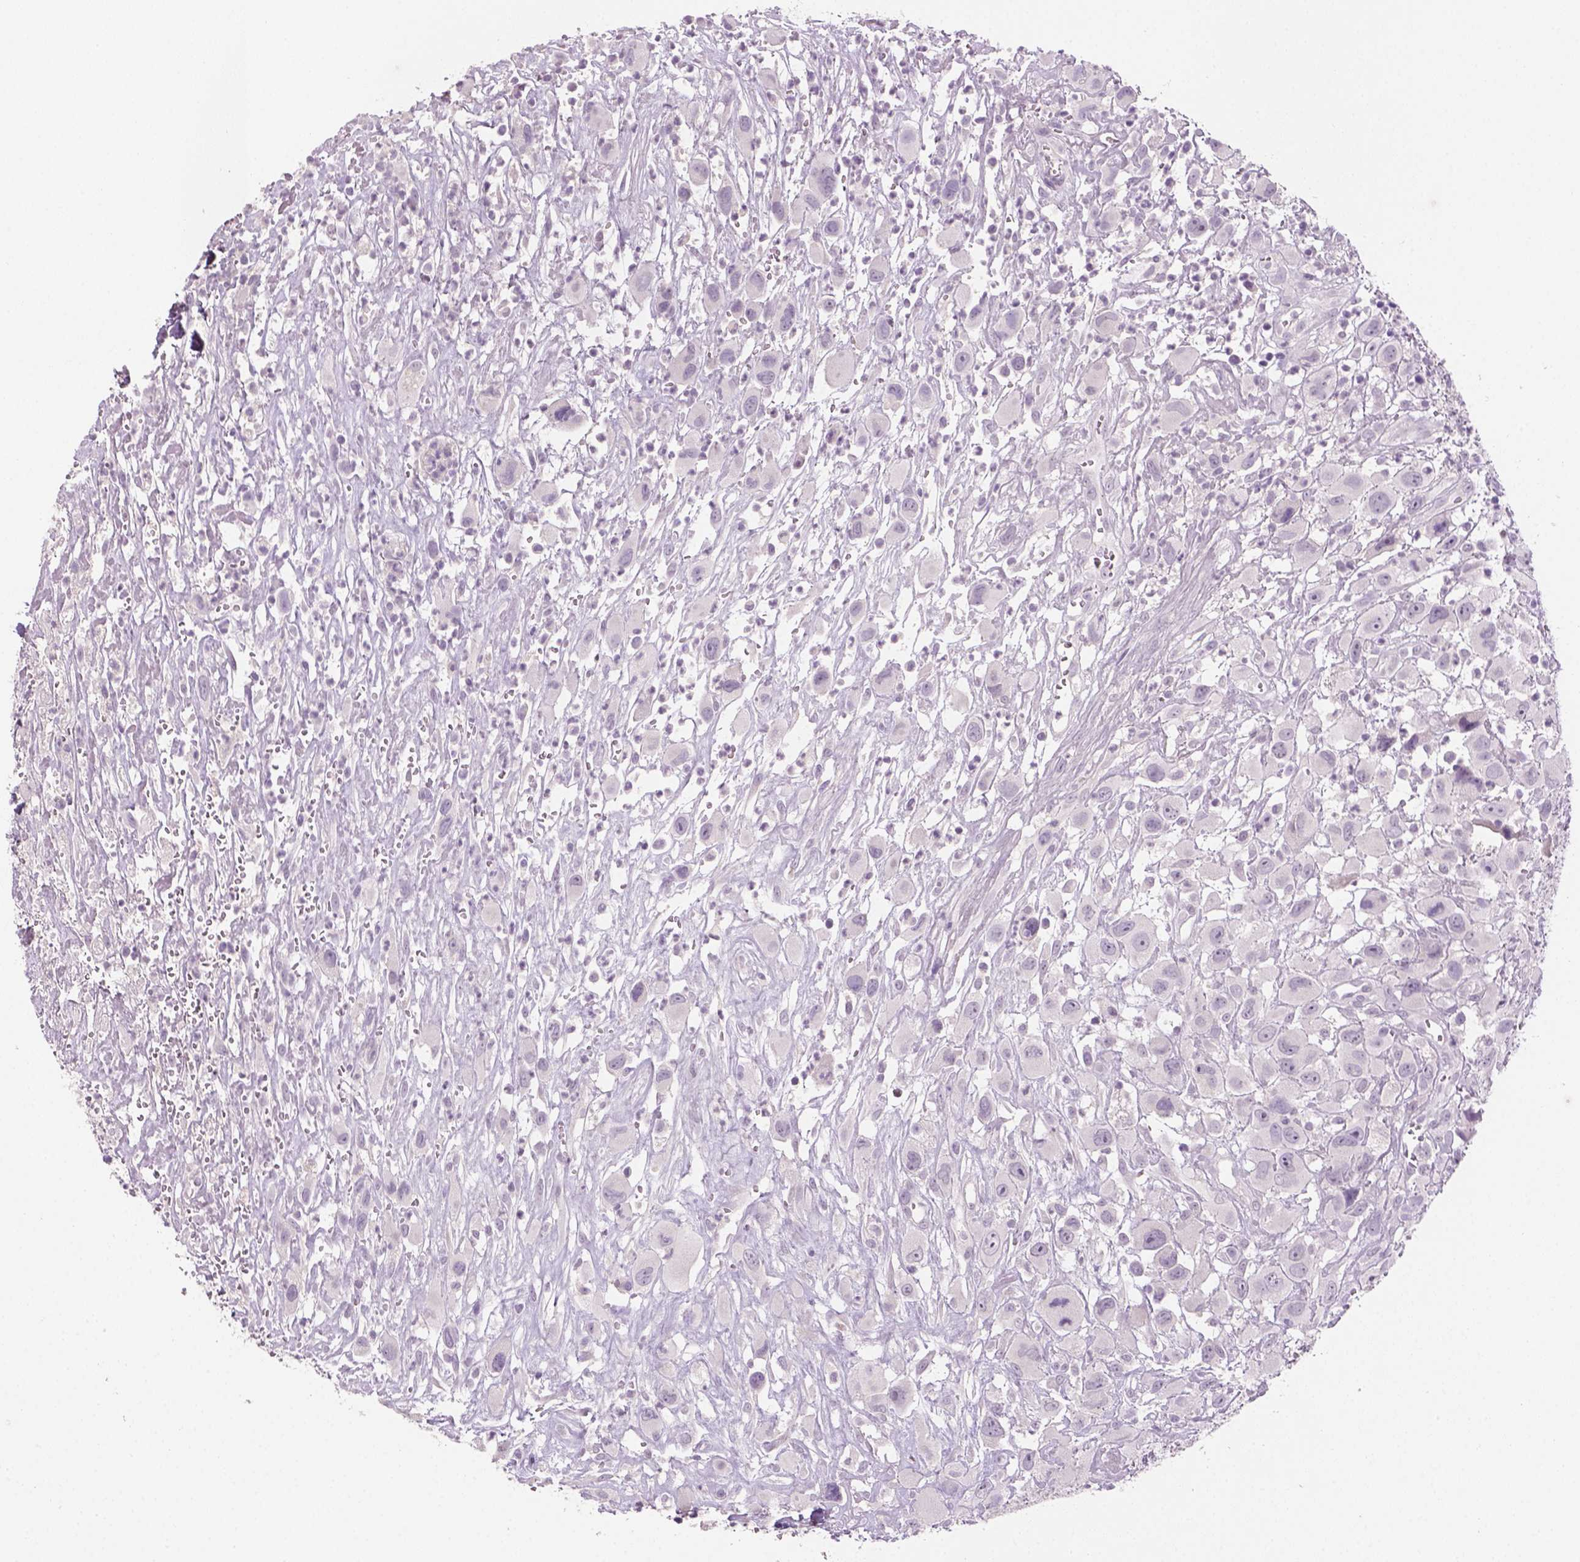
{"staining": {"intensity": "negative", "quantity": "none", "location": "none"}, "tissue": "head and neck cancer", "cell_type": "Tumor cells", "image_type": "cancer", "snomed": [{"axis": "morphology", "description": "Squamous cell carcinoma, NOS"}, {"axis": "morphology", "description": "Squamous cell carcinoma, metastatic, NOS"}, {"axis": "topography", "description": "Oral tissue"}, {"axis": "topography", "description": "Head-Neck"}], "caption": "IHC histopathology image of human head and neck cancer stained for a protein (brown), which shows no positivity in tumor cells.", "gene": "GFI1B", "patient": {"sex": "female", "age": 85}}